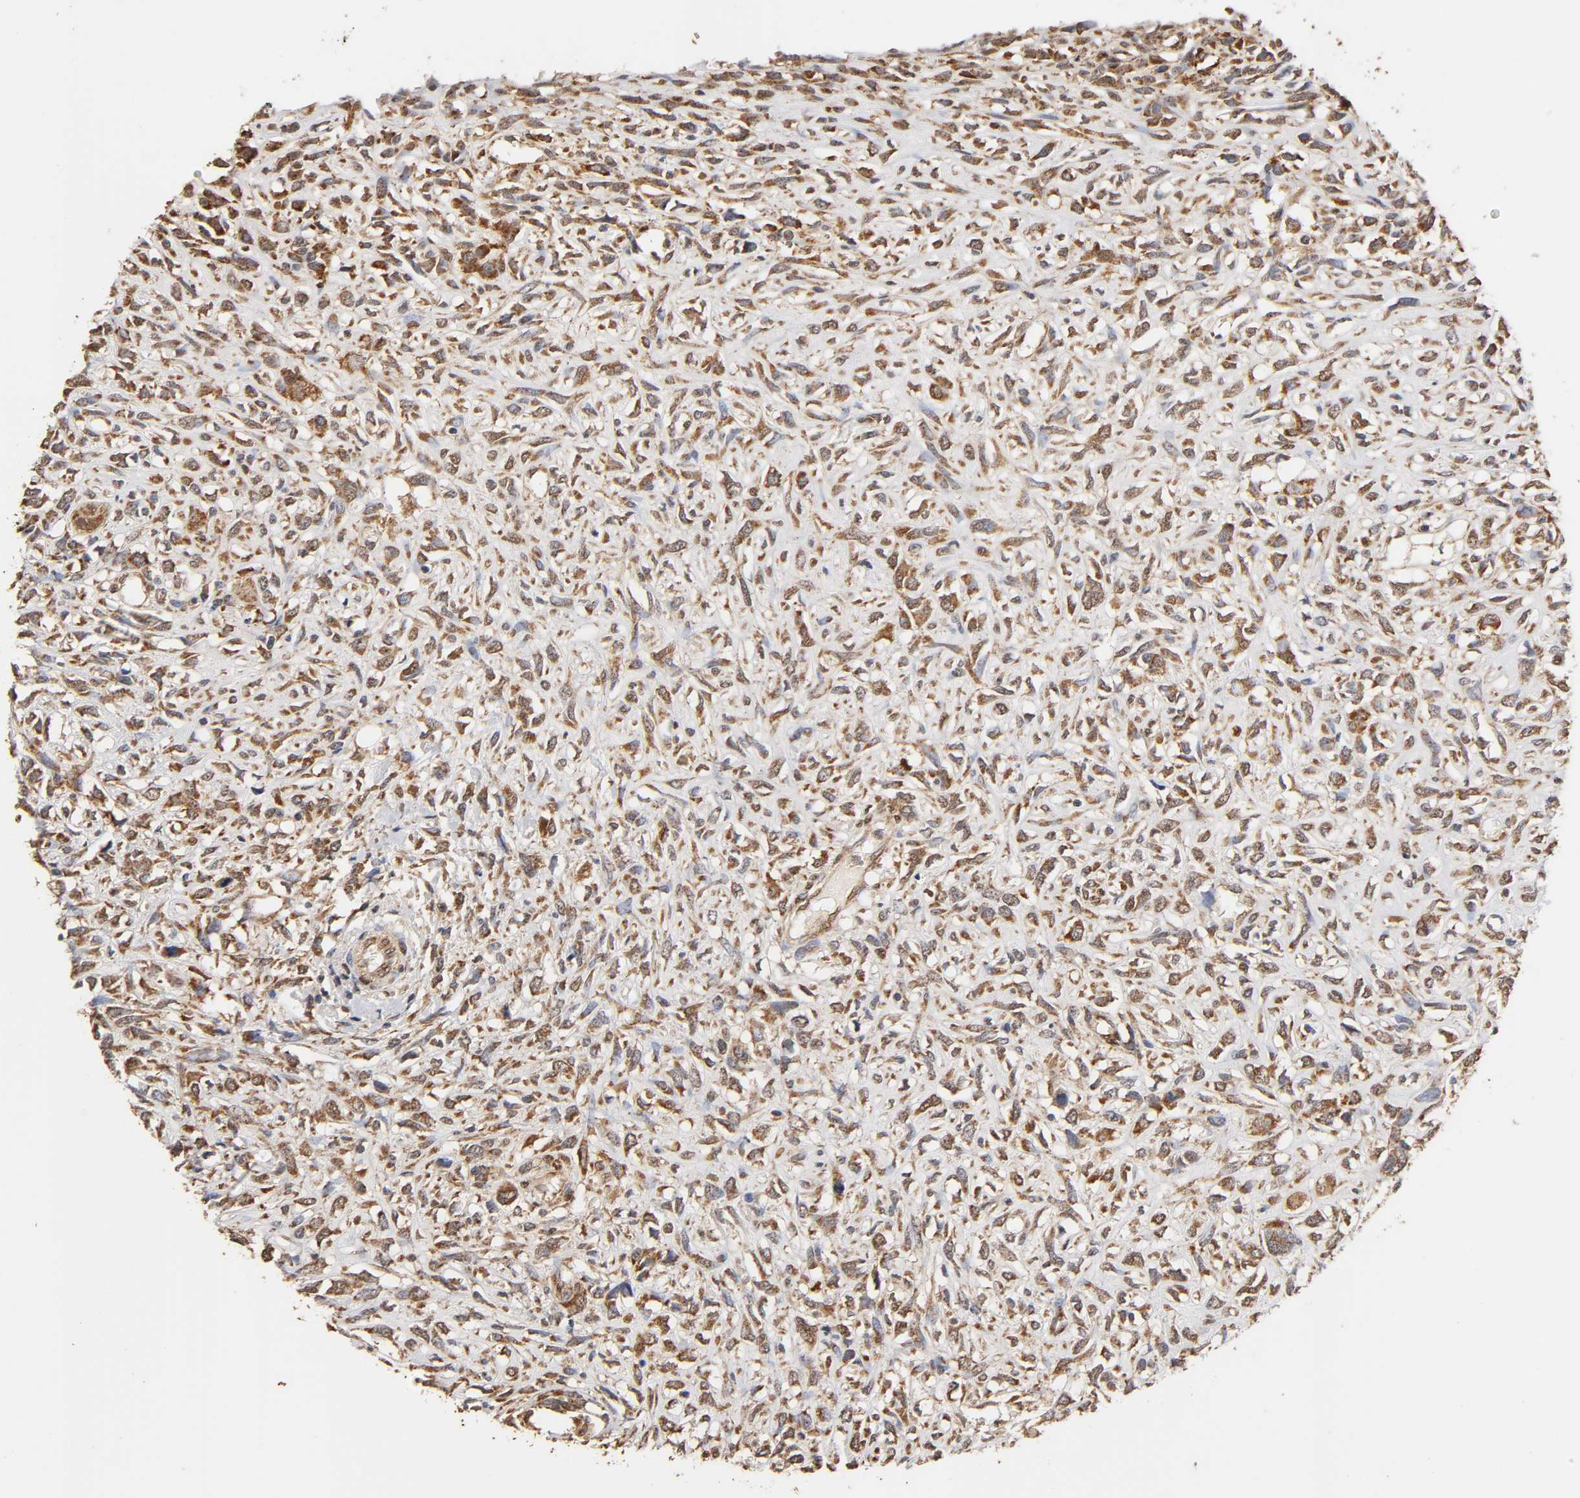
{"staining": {"intensity": "moderate", "quantity": ">75%", "location": "cytoplasmic/membranous"}, "tissue": "head and neck cancer", "cell_type": "Tumor cells", "image_type": "cancer", "snomed": [{"axis": "morphology", "description": "Necrosis, NOS"}, {"axis": "morphology", "description": "Neoplasm, malignant, NOS"}, {"axis": "topography", "description": "Salivary gland"}, {"axis": "topography", "description": "Head-Neck"}], "caption": "High-magnification brightfield microscopy of head and neck malignant neoplasm stained with DAB (3,3'-diaminobenzidine) (brown) and counterstained with hematoxylin (blue). tumor cells exhibit moderate cytoplasmic/membranous positivity is seen in approximately>75% of cells.", "gene": "PKN1", "patient": {"sex": "male", "age": 43}}